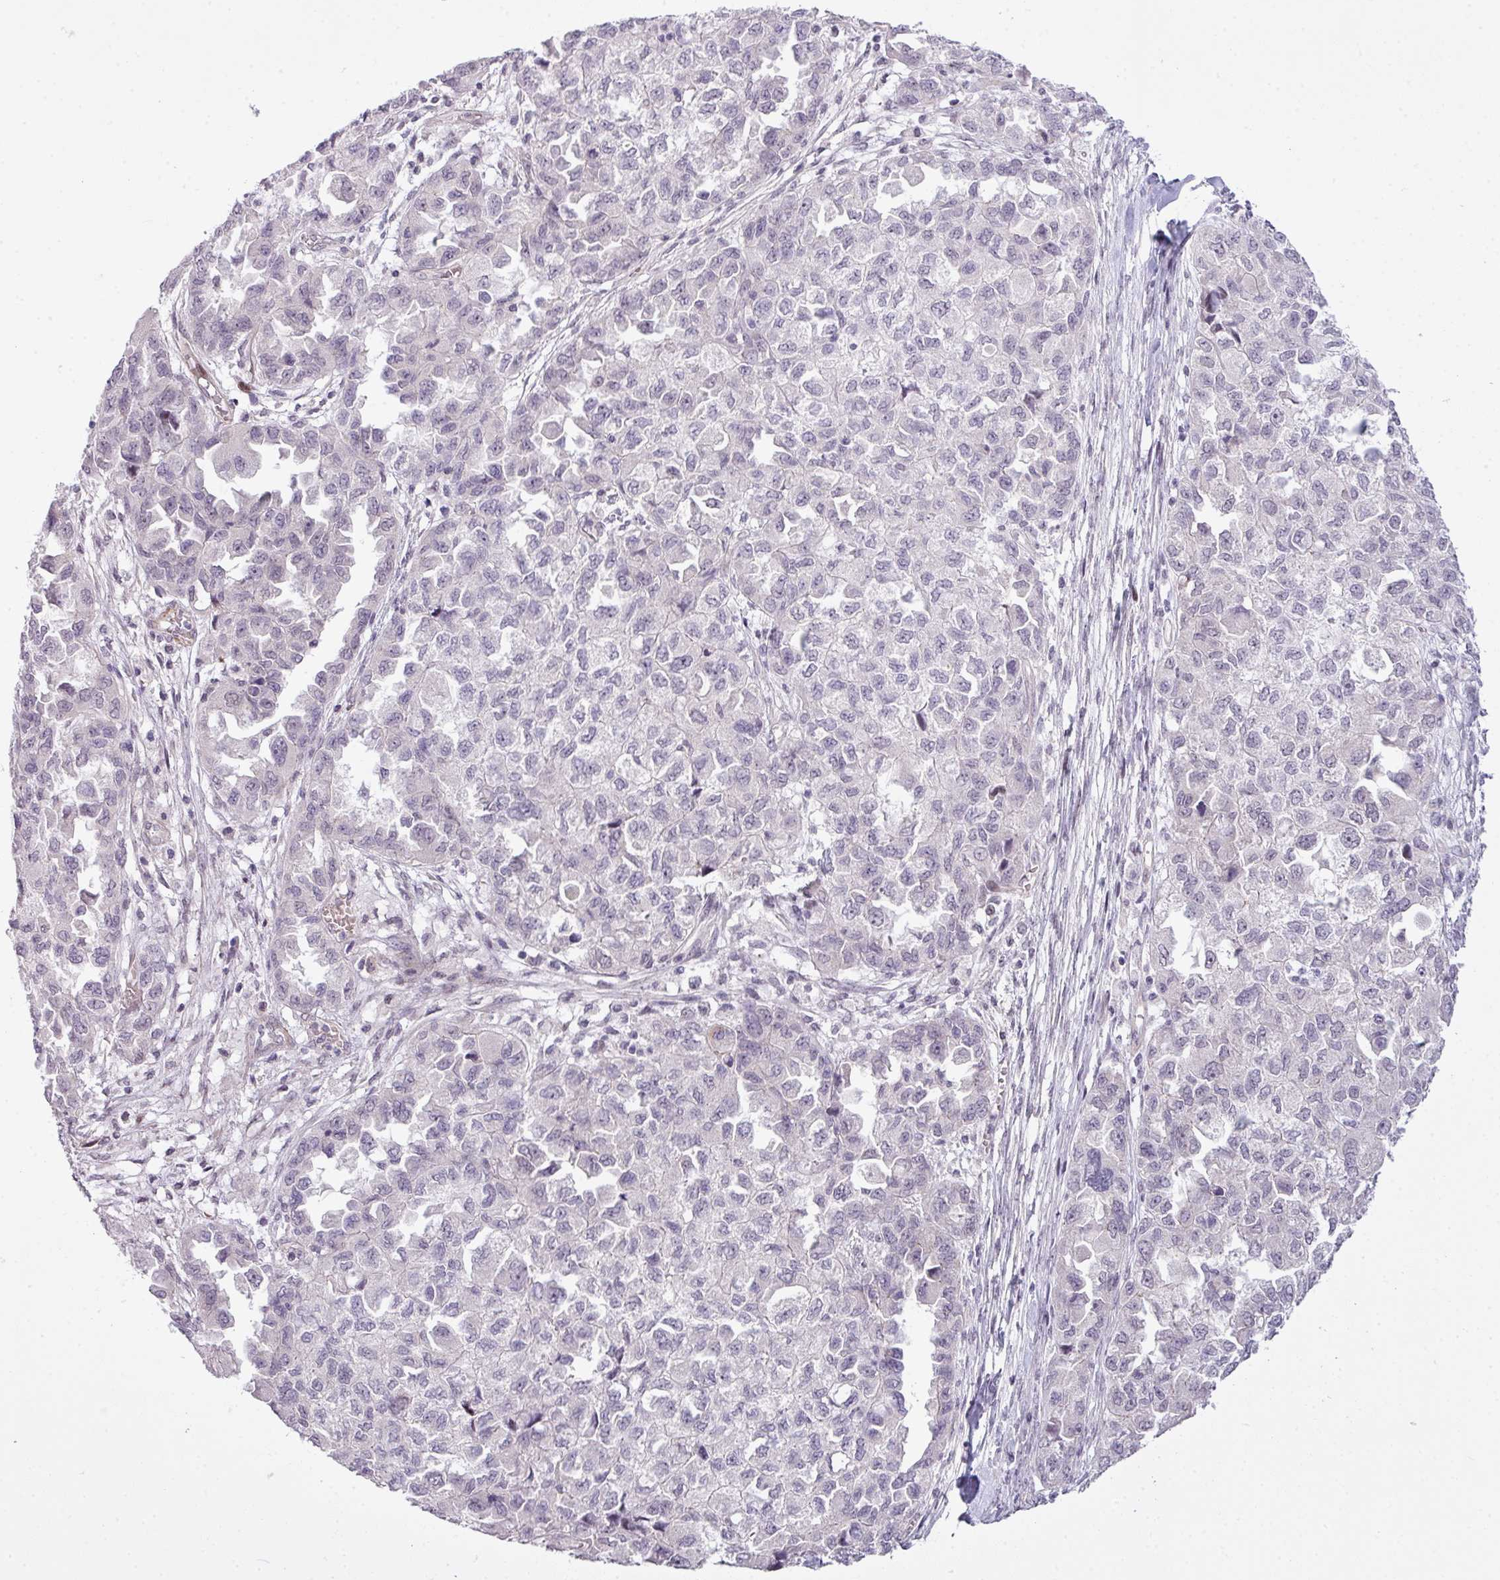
{"staining": {"intensity": "negative", "quantity": "none", "location": "none"}, "tissue": "ovarian cancer", "cell_type": "Tumor cells", "image_type": "cancer", "snomed": [{"axis": "morphology", "description": "Cystadenocarcinoma, serous, NOS"}, {"axis": "topography", "description": "Ovary"}], "caption": "DAB immunohistochemical staining of ovarian cancer reveals no significant positivity in tumor cells.", "gene": "ZNF688", "patient": {"sex": "female", "age": 84}}